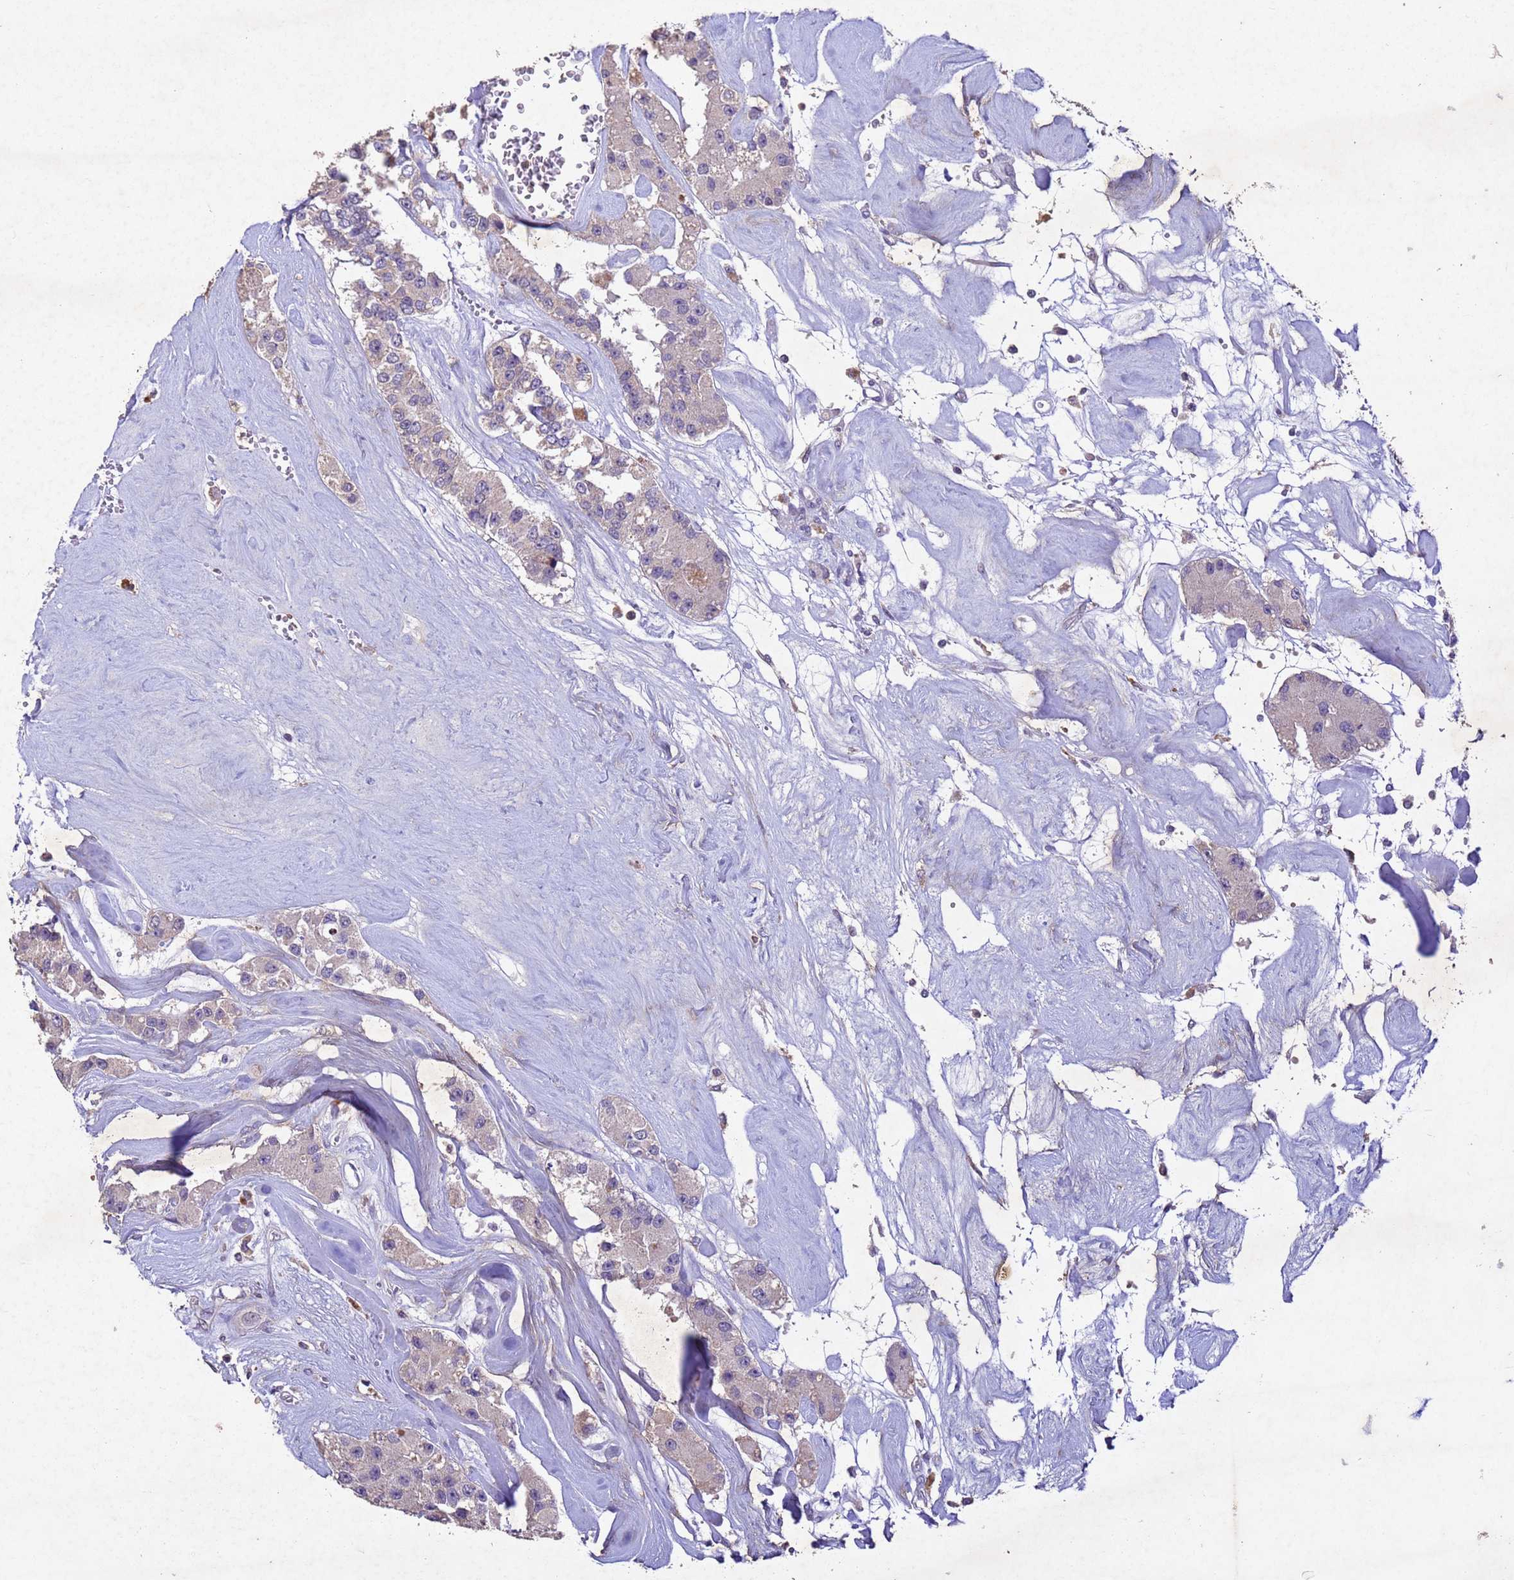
{"staining": {"intensity": "negative", "quantity": "none", "location": "none"}, "tissue": "carcinoid", "cell_type": "Tumor cells", "image_type": "cancer", "snomed": [{"axis": "morphology", "description": "Carcinoid, malignant, NOS"}, {"axis": "topography", "description": "Pancreas"}], "caption": "Tumor cells show no significant protein positivity in malignant carcinoid.", "gene": "NLRP11", "patient": {"sex": "male", "age": 41}}